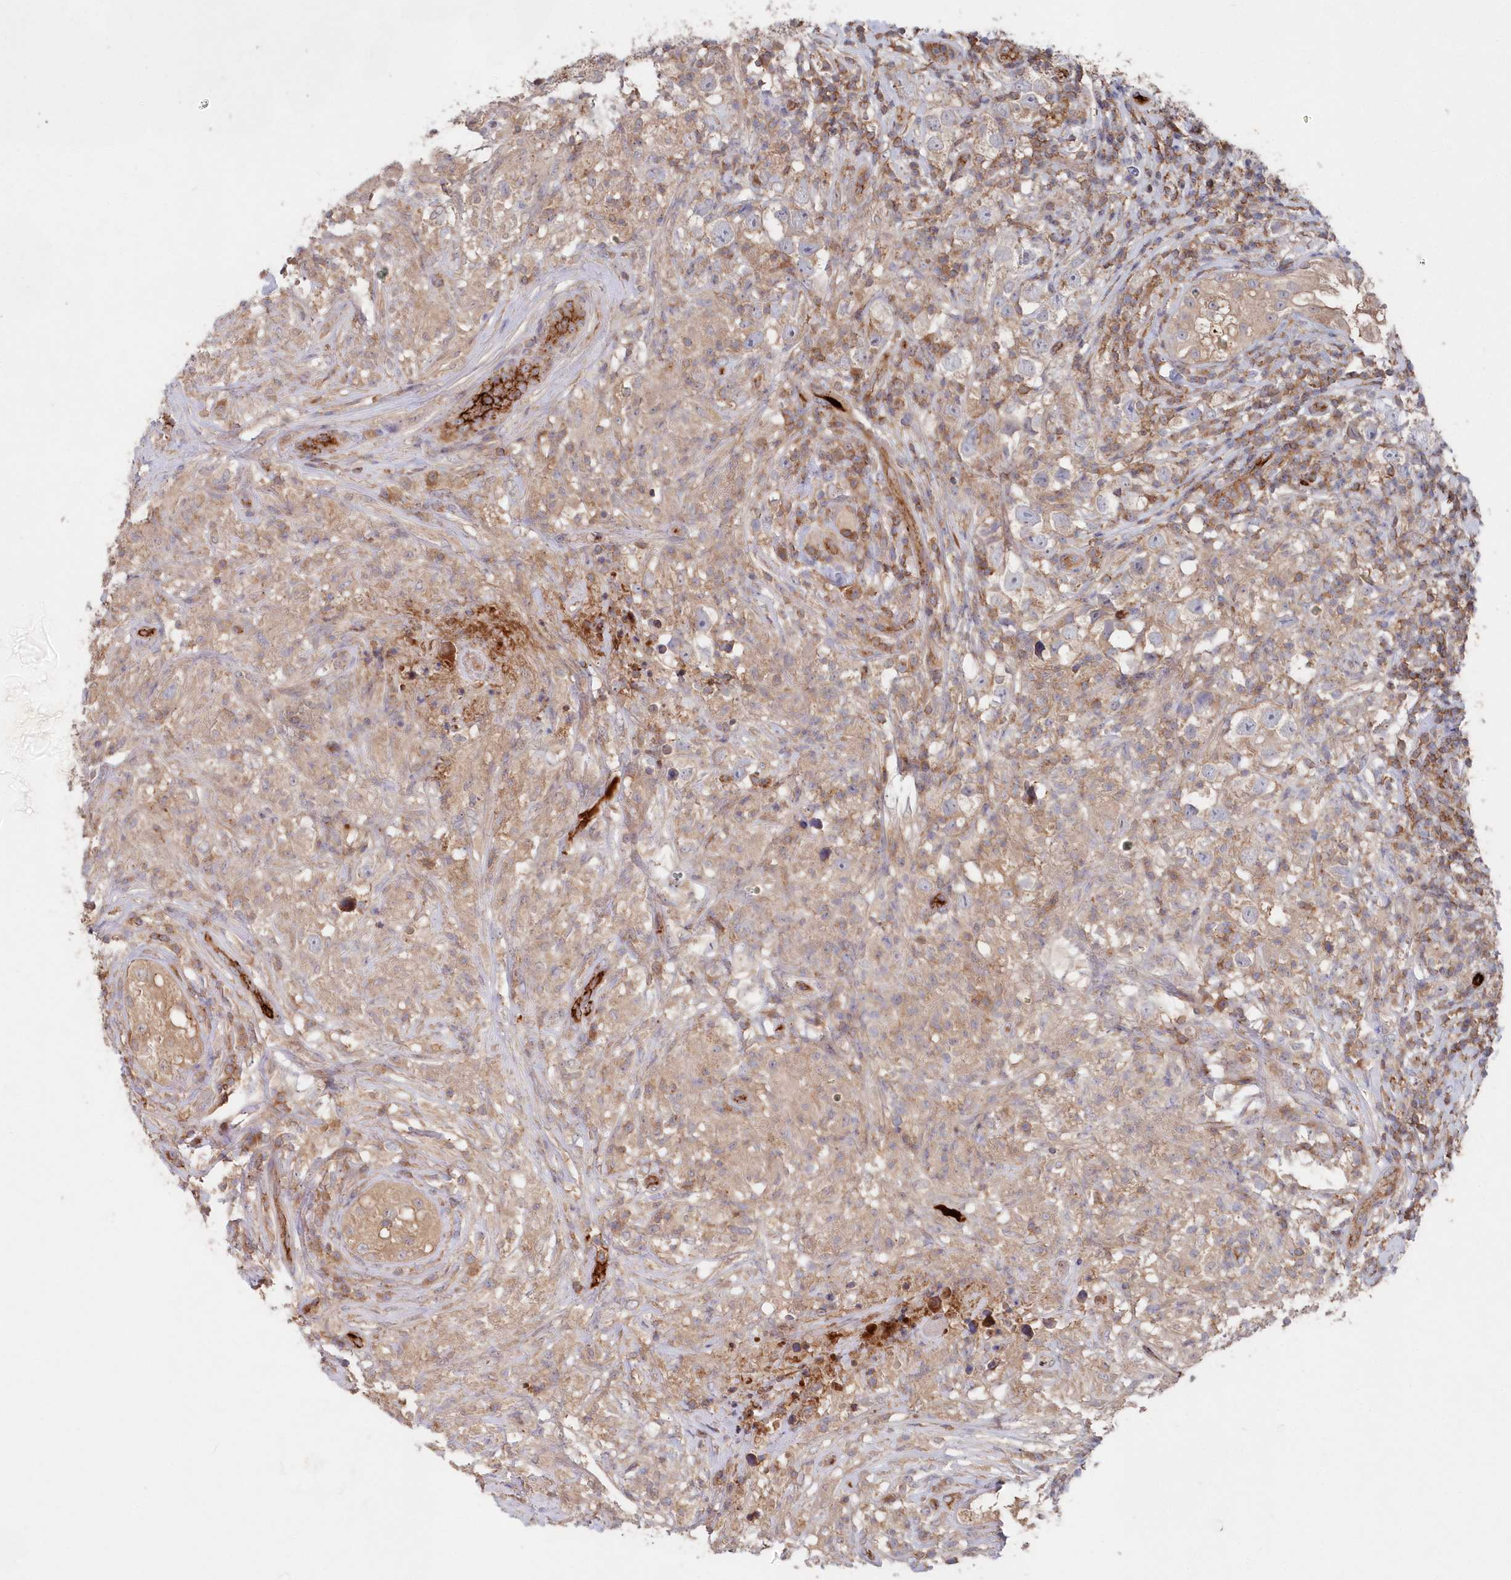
{"staining": {"intensity": "negative", "quantity": "none", "location": "none"}, "tissue": "testis cancer", "cell_type": "Tumor cells", "image_type": "cancer", "snomed": [{"axis": "morphology", "description": "Seminoma, NOS"}, {"axis": "topography", "description": "Testis"}], "caption": "This is an IHC histopathology image of human seminoma (testis). There is no positivity in tumor cells.", "gene": "ABHD14B", "patient": {"sex": "male", "age": 49}}